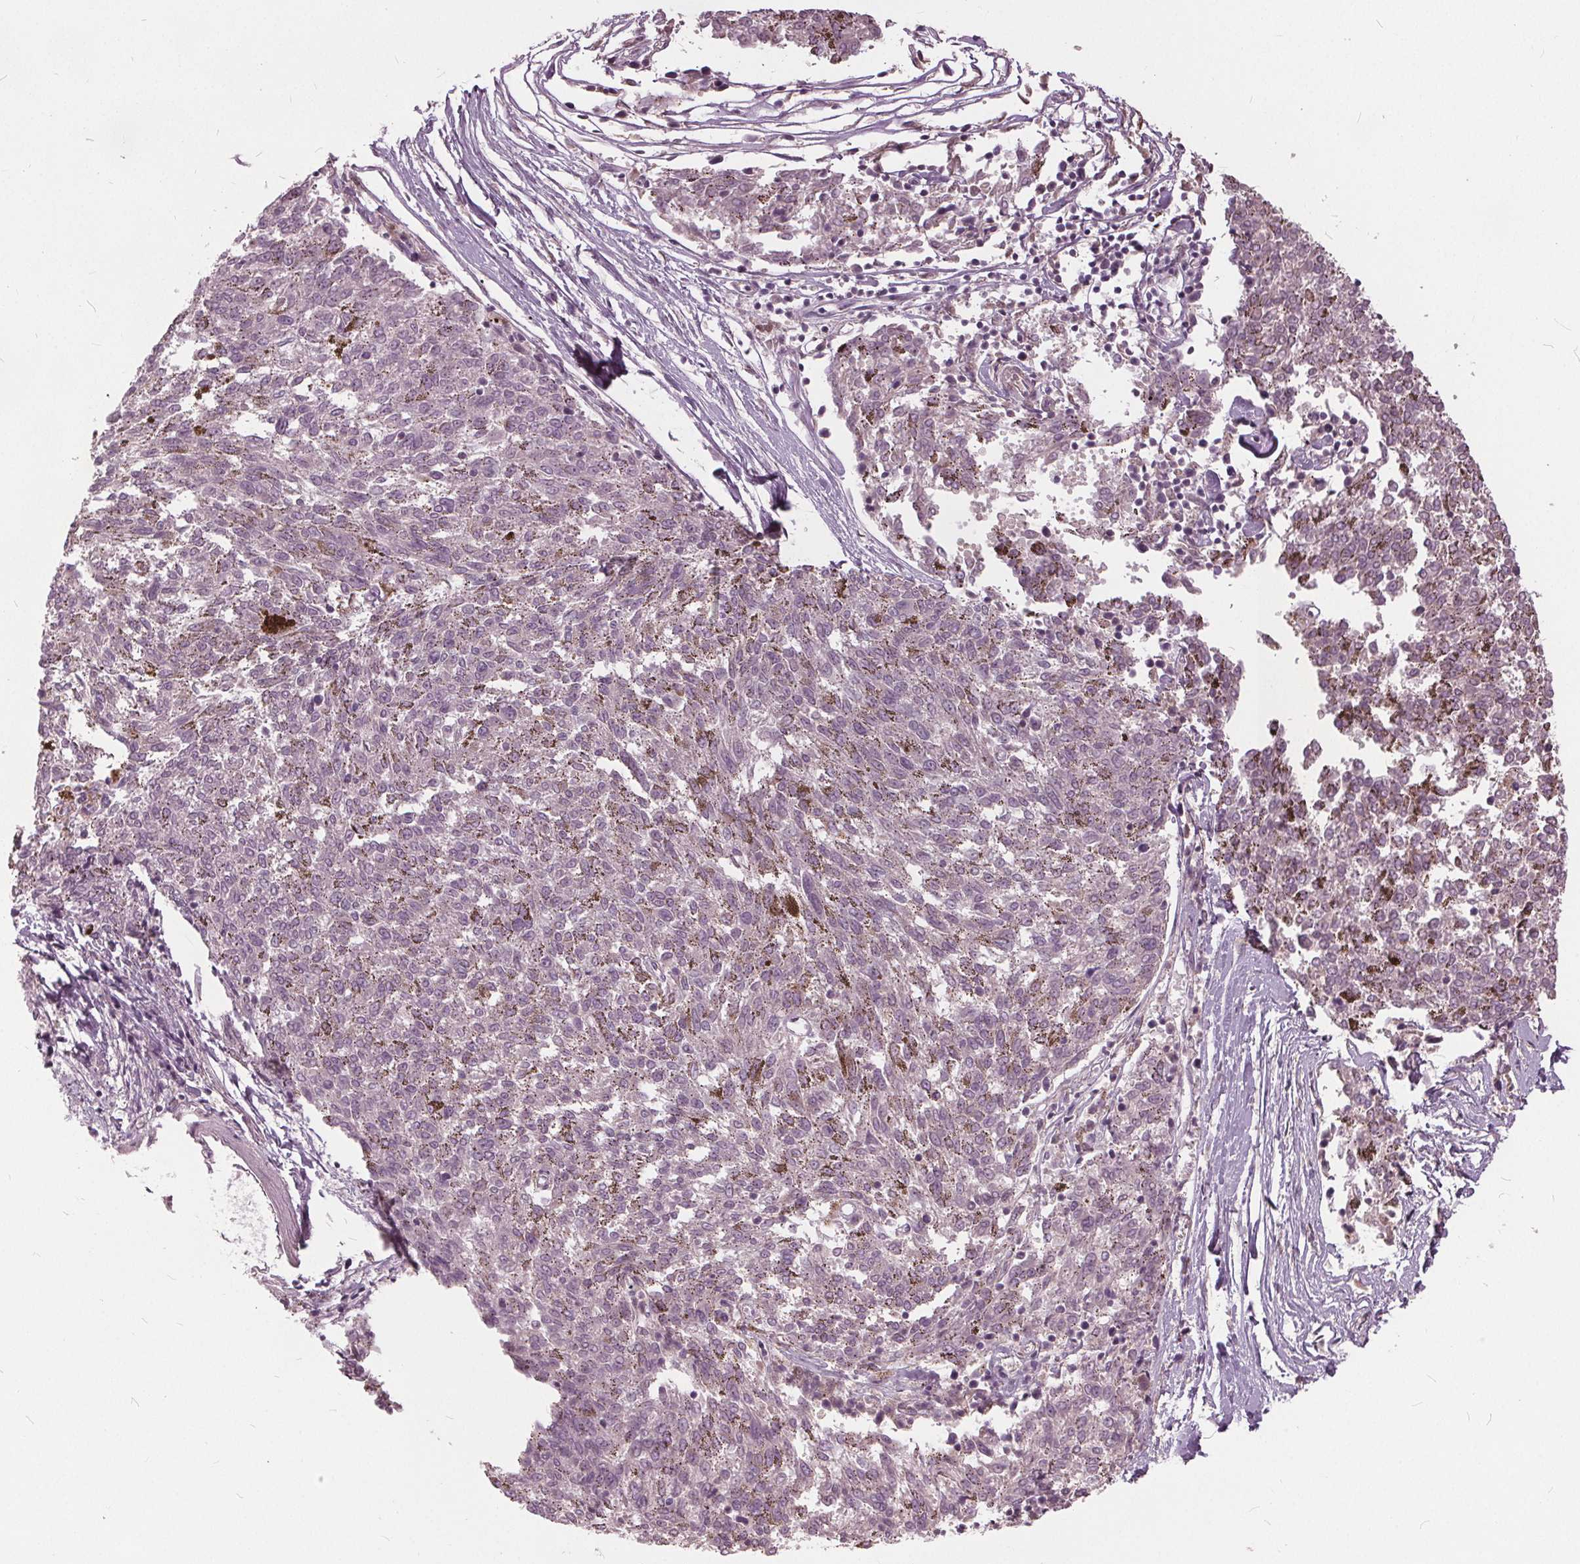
{"staining": {"intensity": "negative", "quantity": "none", "location": "none"}, "tissue": "melanoma", "cell_type": "Tumor cells", "image_type": "cancer", "snomed": [{"axis": "morphology", "description": "Malignant melanoma, NOS"}, {"axis": "topography", "description": "Skin"}], "caption": "DAB immunohistochemical staining of human malignant melanoma reveals no significant staining in tumor cells.", "gene": "KLK13", "patient": {"sex": "female", "age": 72}}